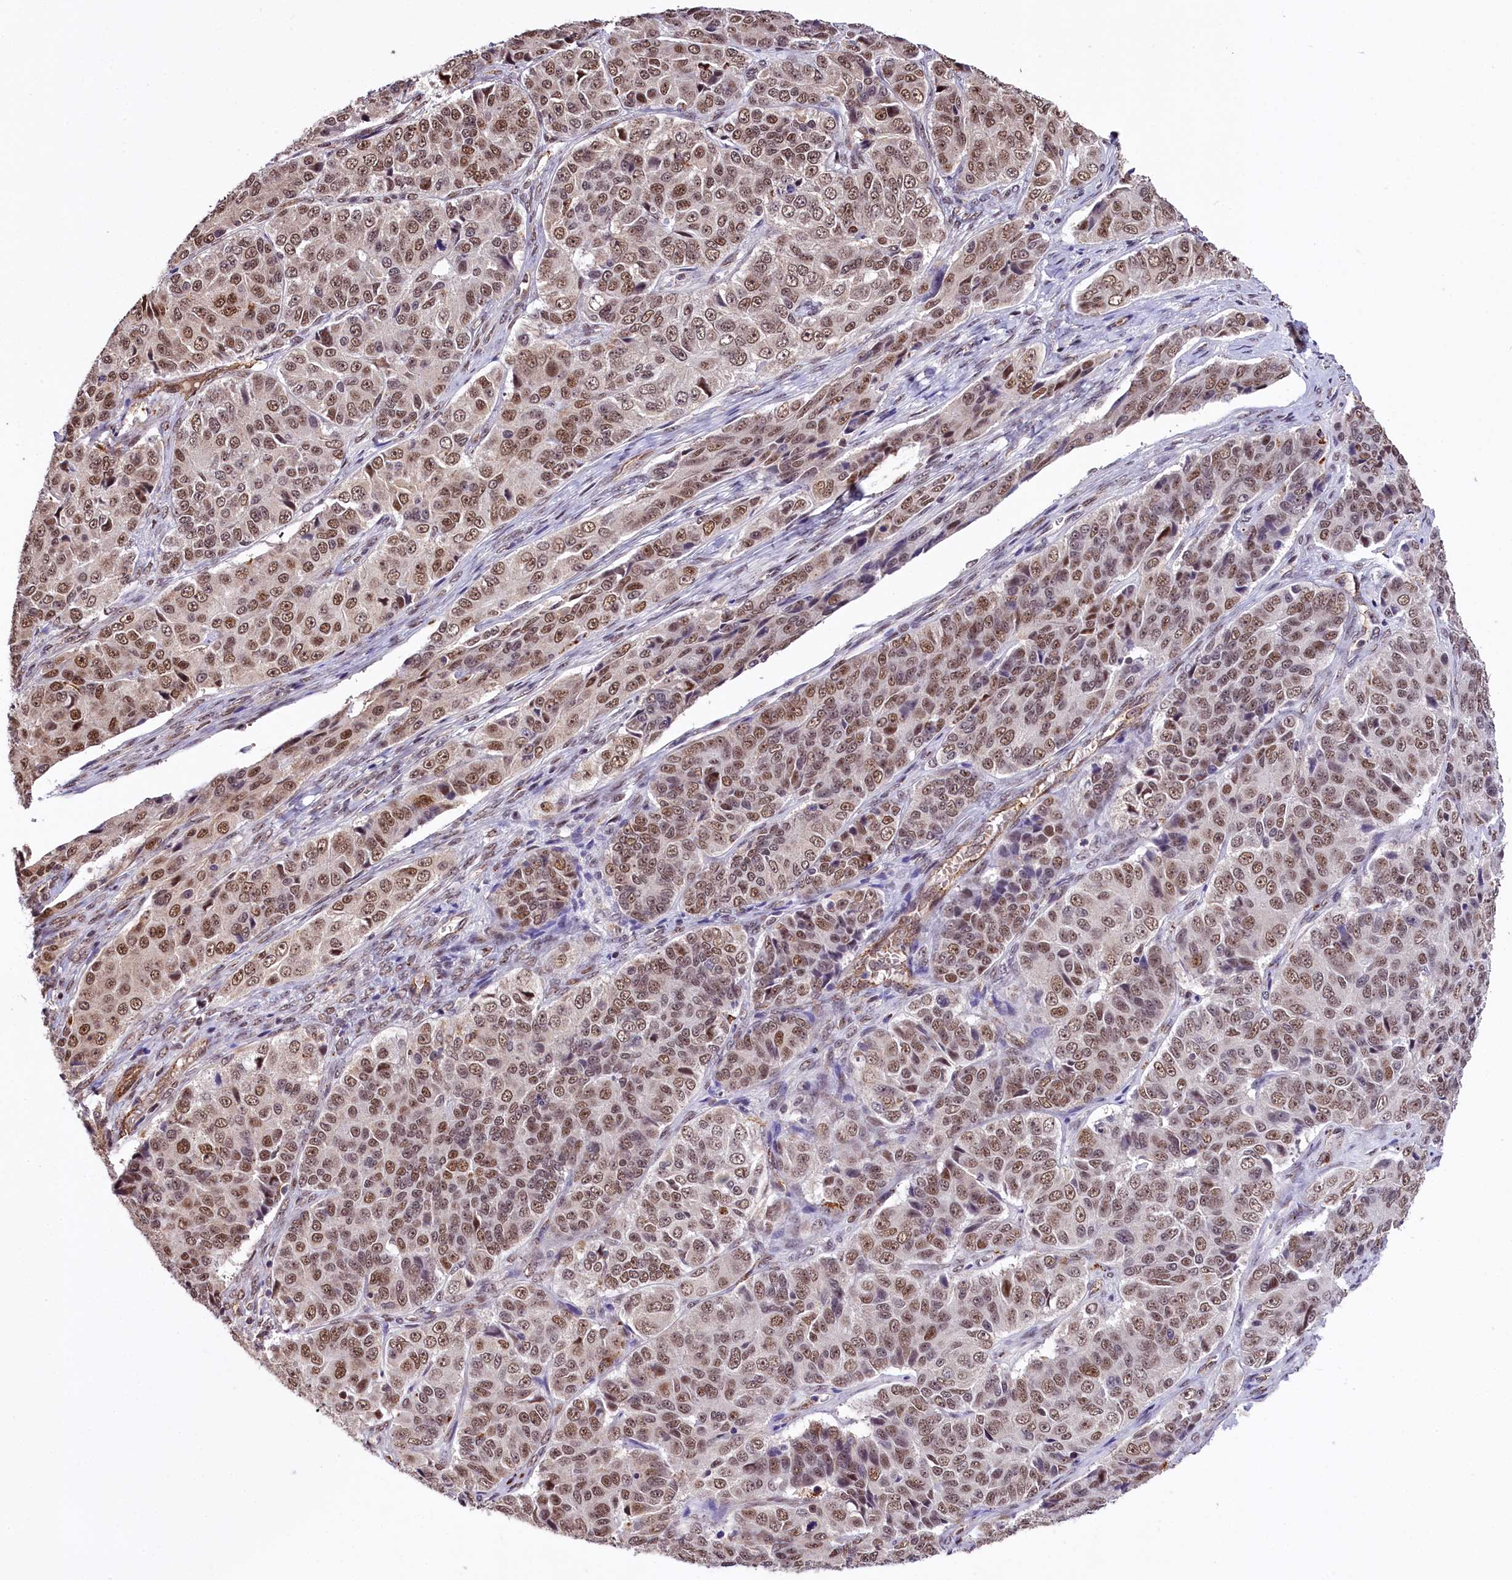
{"staining": {"intensity": "moderate", "quantity": ">75%", "location": "nuclear"}, "tissue": "ovarian cancer", "cell_type": "Tumor cells", "image_type": "cancer", "snomed": [{"axis": "morphology", "description": "Carcinoma, endometroid"}, {"axis": "topography", "description": "Ovary"}], "caption": "Immunohistochemical staining of human ovarian cancer (endometroid carcinoma) demonstrates moderate nuclear protein positivity in approximately >75% of tumor cells.", "gene": "MRPL54", "patient": {"sex": "female", "age": 51}}